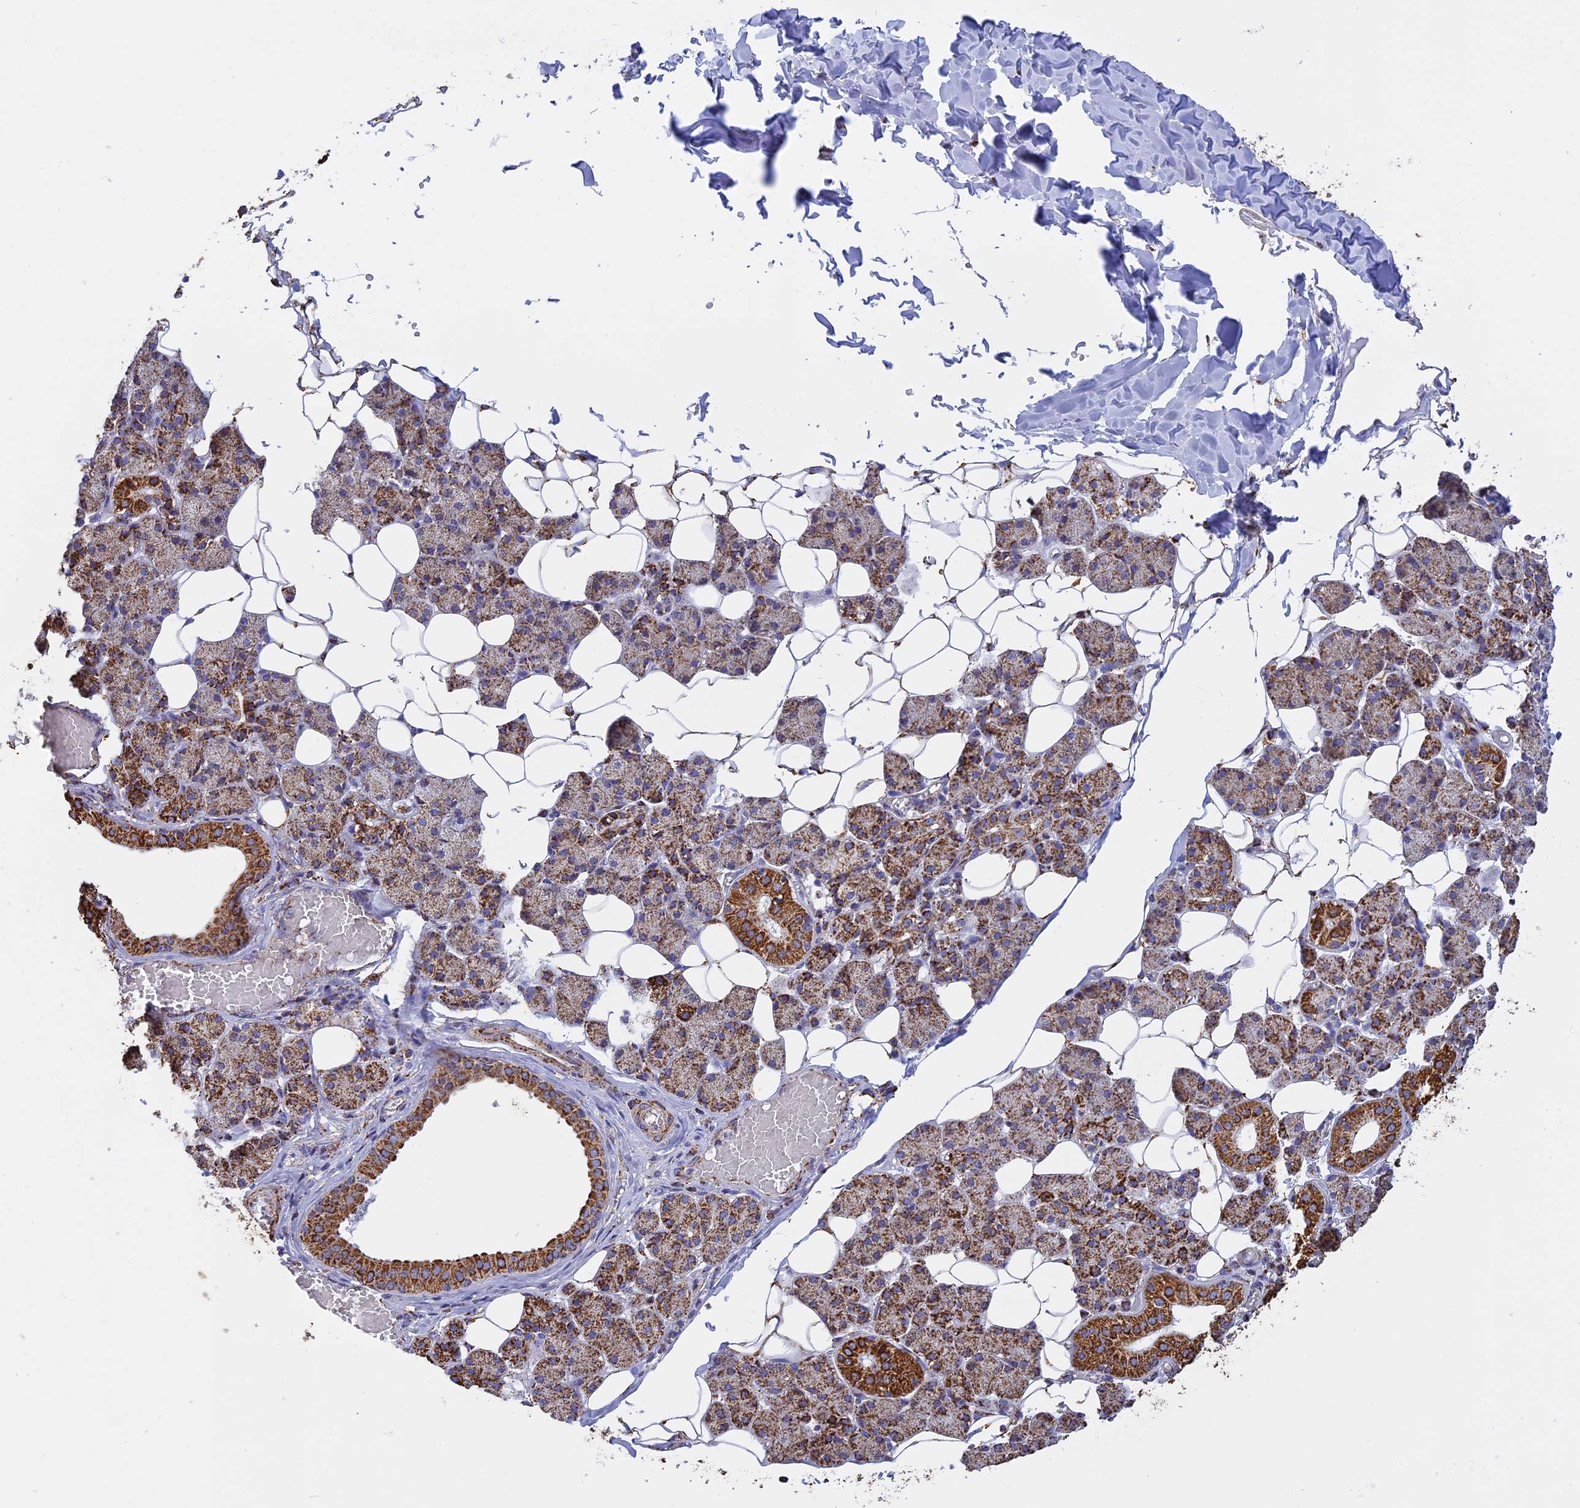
{"staining": {"intensity": "strong", "quantity": "25%-75%", "location": "cytoplasmic/membranous"}, "tissue": "salivary gland", "cell_type": "Glandular cells", "image_type": "normal", "snomed": [{"axis": "morphology", "description": "Normal tissue, NOS"}, {"axis": "topography", "description": "Salivary gland"}], "caption": "Brown immunohistochemical staining in unremarkable human salivary gland displays strong cytoplasmic/membranous staining in approximately 25%-75% of glandular cells. The protein of interest is stained brown, and the nuclei are stained in blue (DAB (3,3'-diaminobenzidine) IHC with brightfield microscopy, high magnification).", "gene": "KCNG1", "patient": {"sex": "female", "age": 33}}